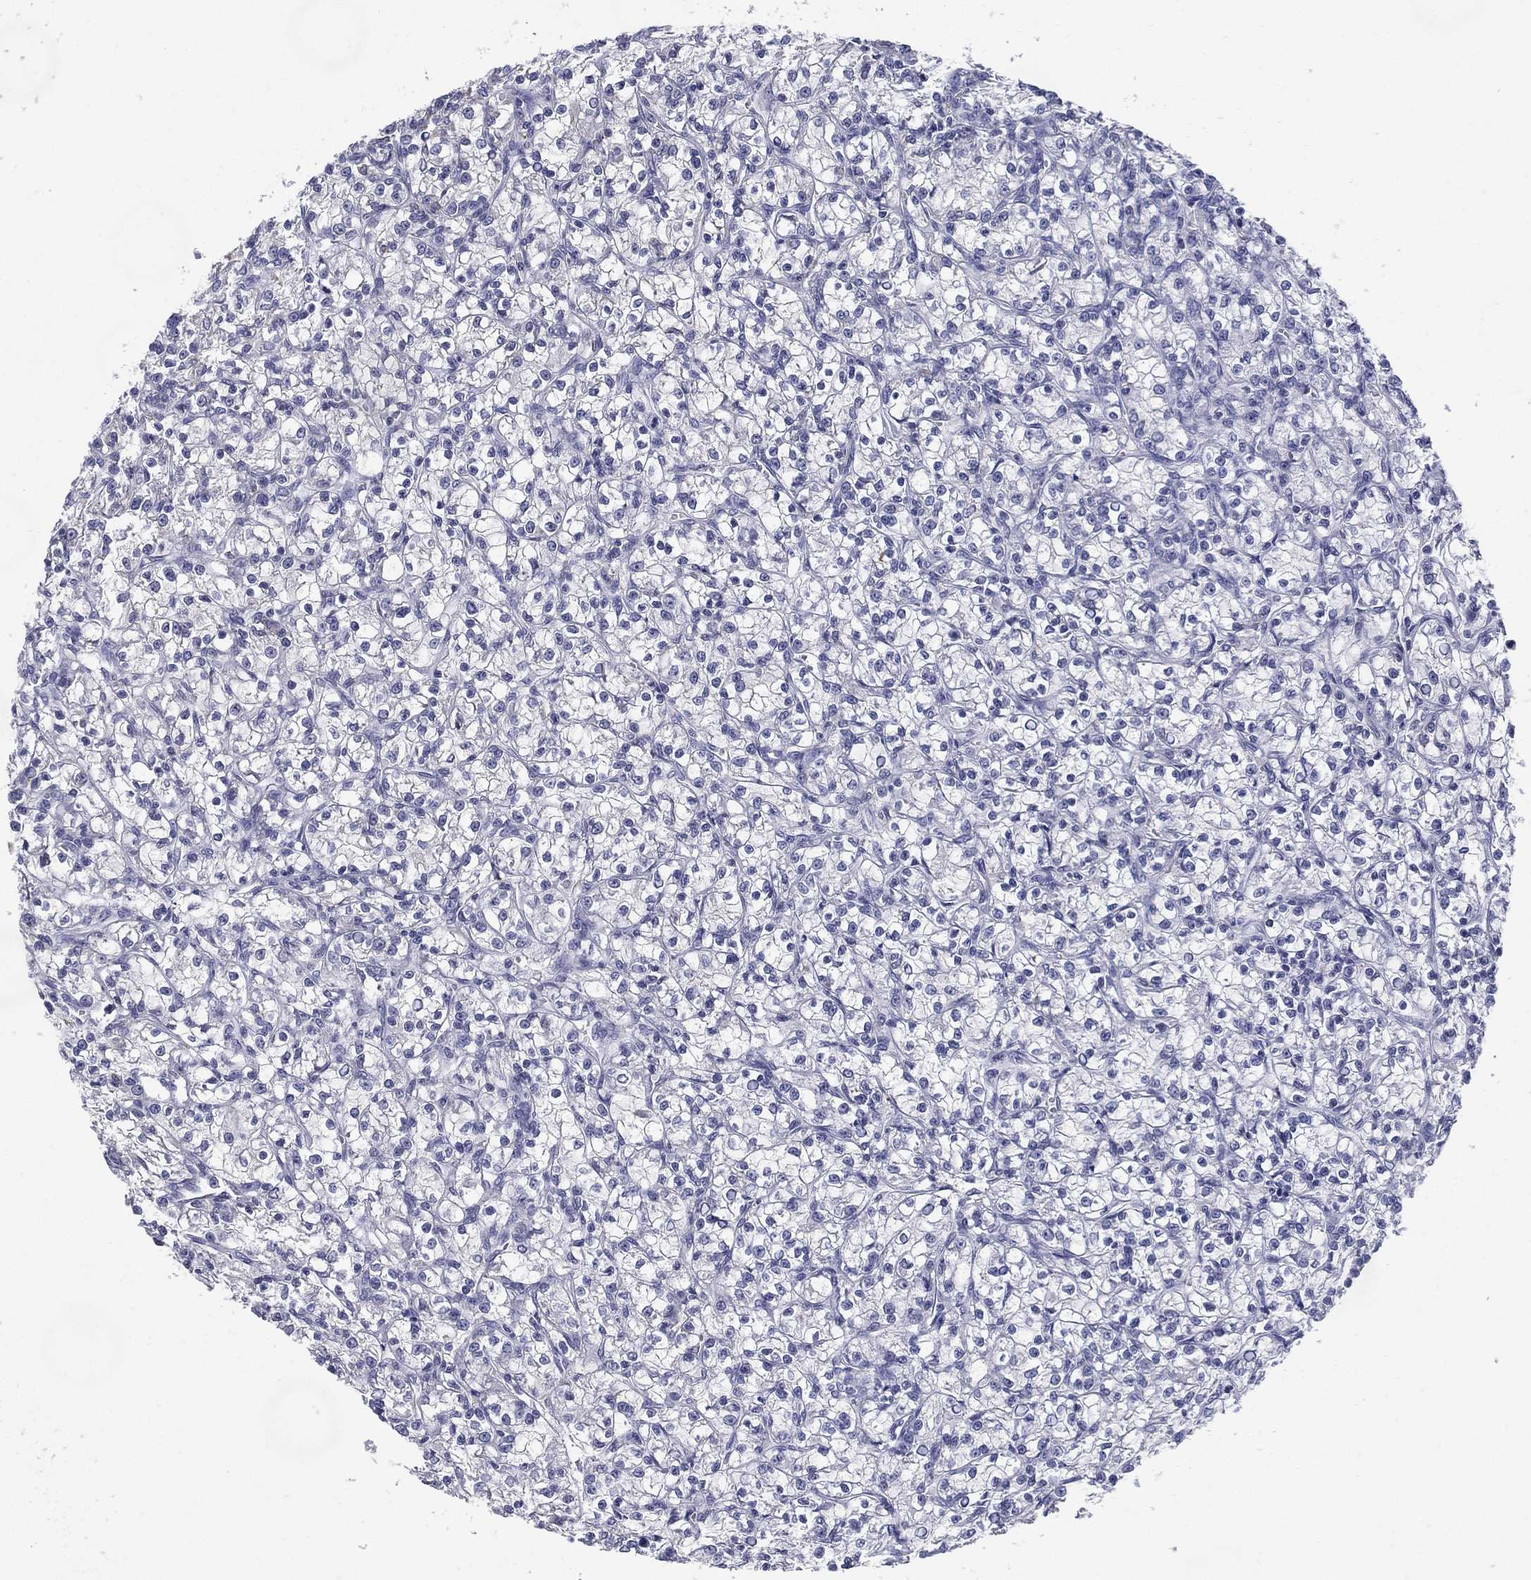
{"staining": {"intensity": "negative", "quantity": "none", "location": "none"}, "tissue": "renal cancer", "cell_type": "Tumor cells", "image_type": "cancer", "snomed": [{"axis": "morphology", "description": "Adenocarcinoma, NOS"}, {"axis": "topography", "description": "Kidney"}], "caption": "Tumor cells show no significant positivity in renal cancer.", "gene": "C19orf18", "patient": {"sex": "female", "age": 59}}